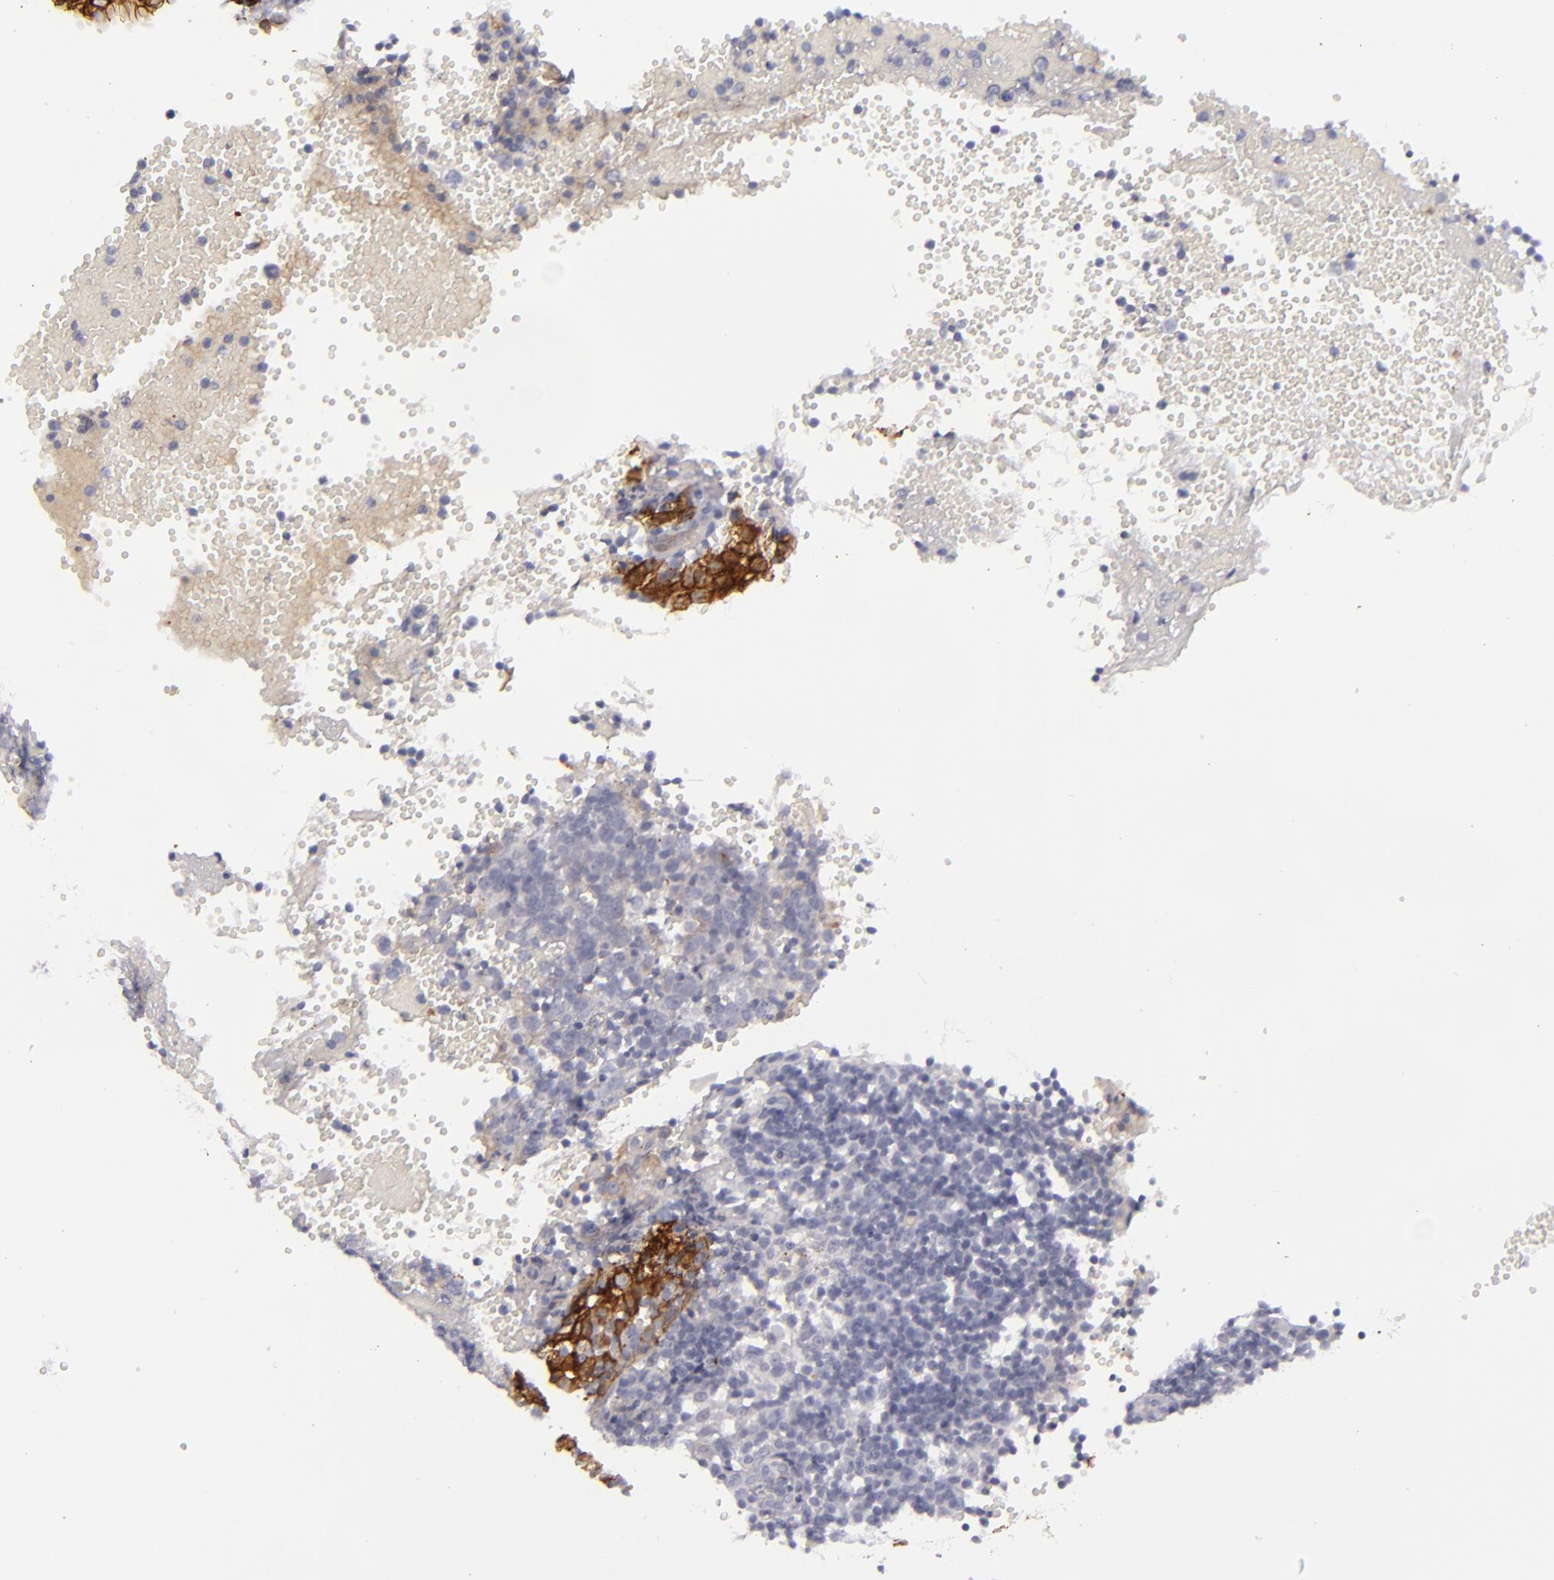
{"staining": {"intensity": "negative", "quantity": "none", "location": "none"}, "tissue": "tonsil", "cell_type": "Germinal center cells", "image_type": "normal", "snomed": [{"axis": "morphology", "description": "Normal tissue, NOS"}, {"axis": "topography", "description": "Tonsil"}], "caption": "High magnification brightfield microscopy of normal tonsil stained with DAB (3,3'-diaminobenzidine) (brown) and counterstained with hematoxylin (blue): germinal center cells show no significant staining. The staining was performed using DAB to visualize the protein expression in brown, while the nuclei were stained in blue with hematoxylin (Magnification: 20x).", "gene": "JUP", "patient": {"sex": "female", "age": 40}}